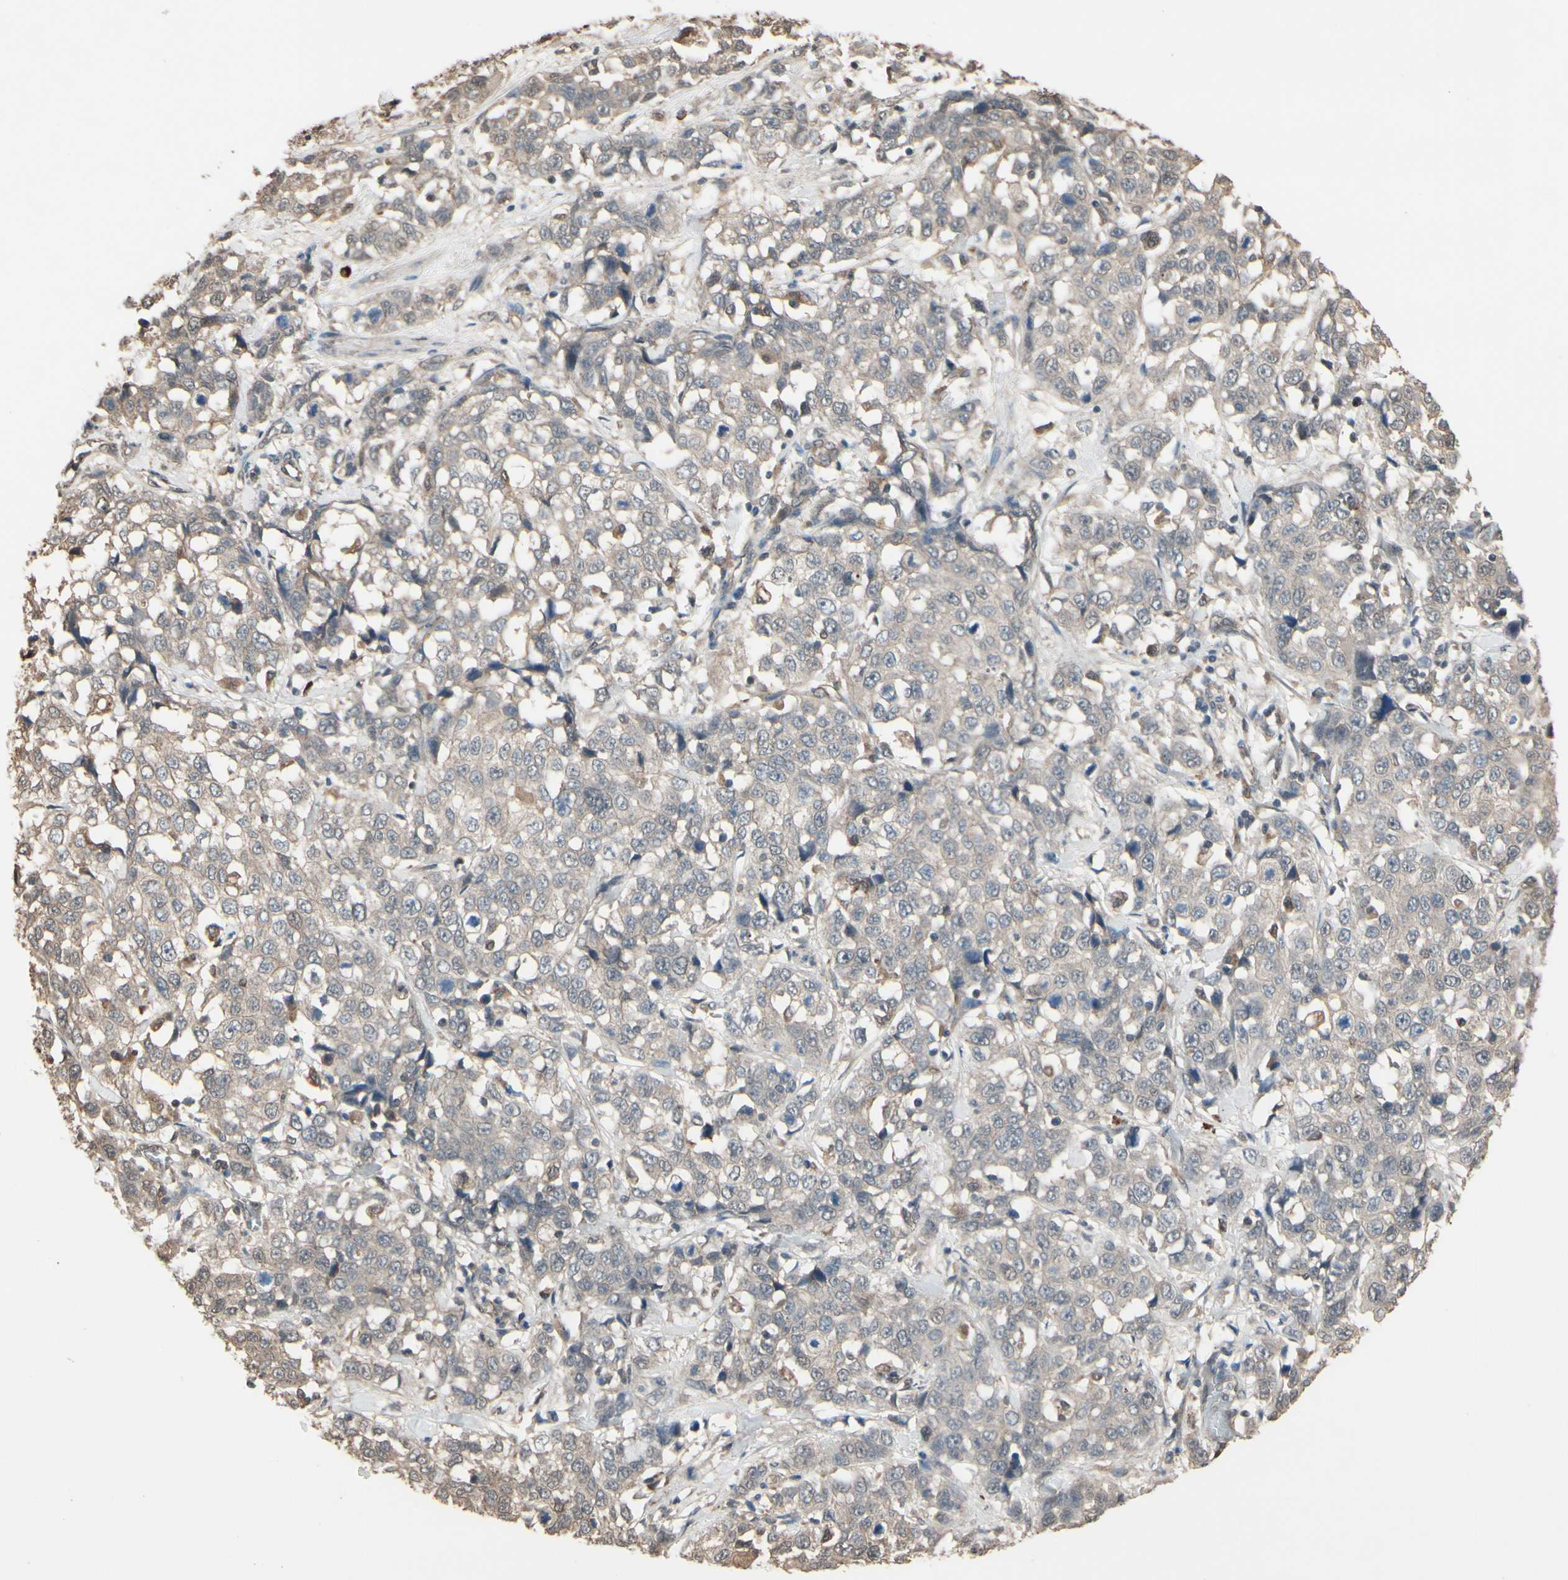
{"staining": {"intensity": "weak", "quantity": "25%-75%", "location": "cytoplasmic/membranous"}, "tissue": "stomach cancer", "cell_type": "Tumor cells", "image_type": "cancer", "snomed": [{"axis": "morphology", "description": "Normal tissue, NOS"}, {"axis": "morphology", "description": "Adenocarcinoma, NOS"}, {"axis": "topography", "description": "Stomach"}], "caption": "An image showing weak cytoplasmic/membranous expression in approximately 25%-75% of tumor cells in stomach cancer, as visualized by brown immunohistochemical staining.", "gene": "PNPLA7", "patient": {"sex": "male", "age": 48}}